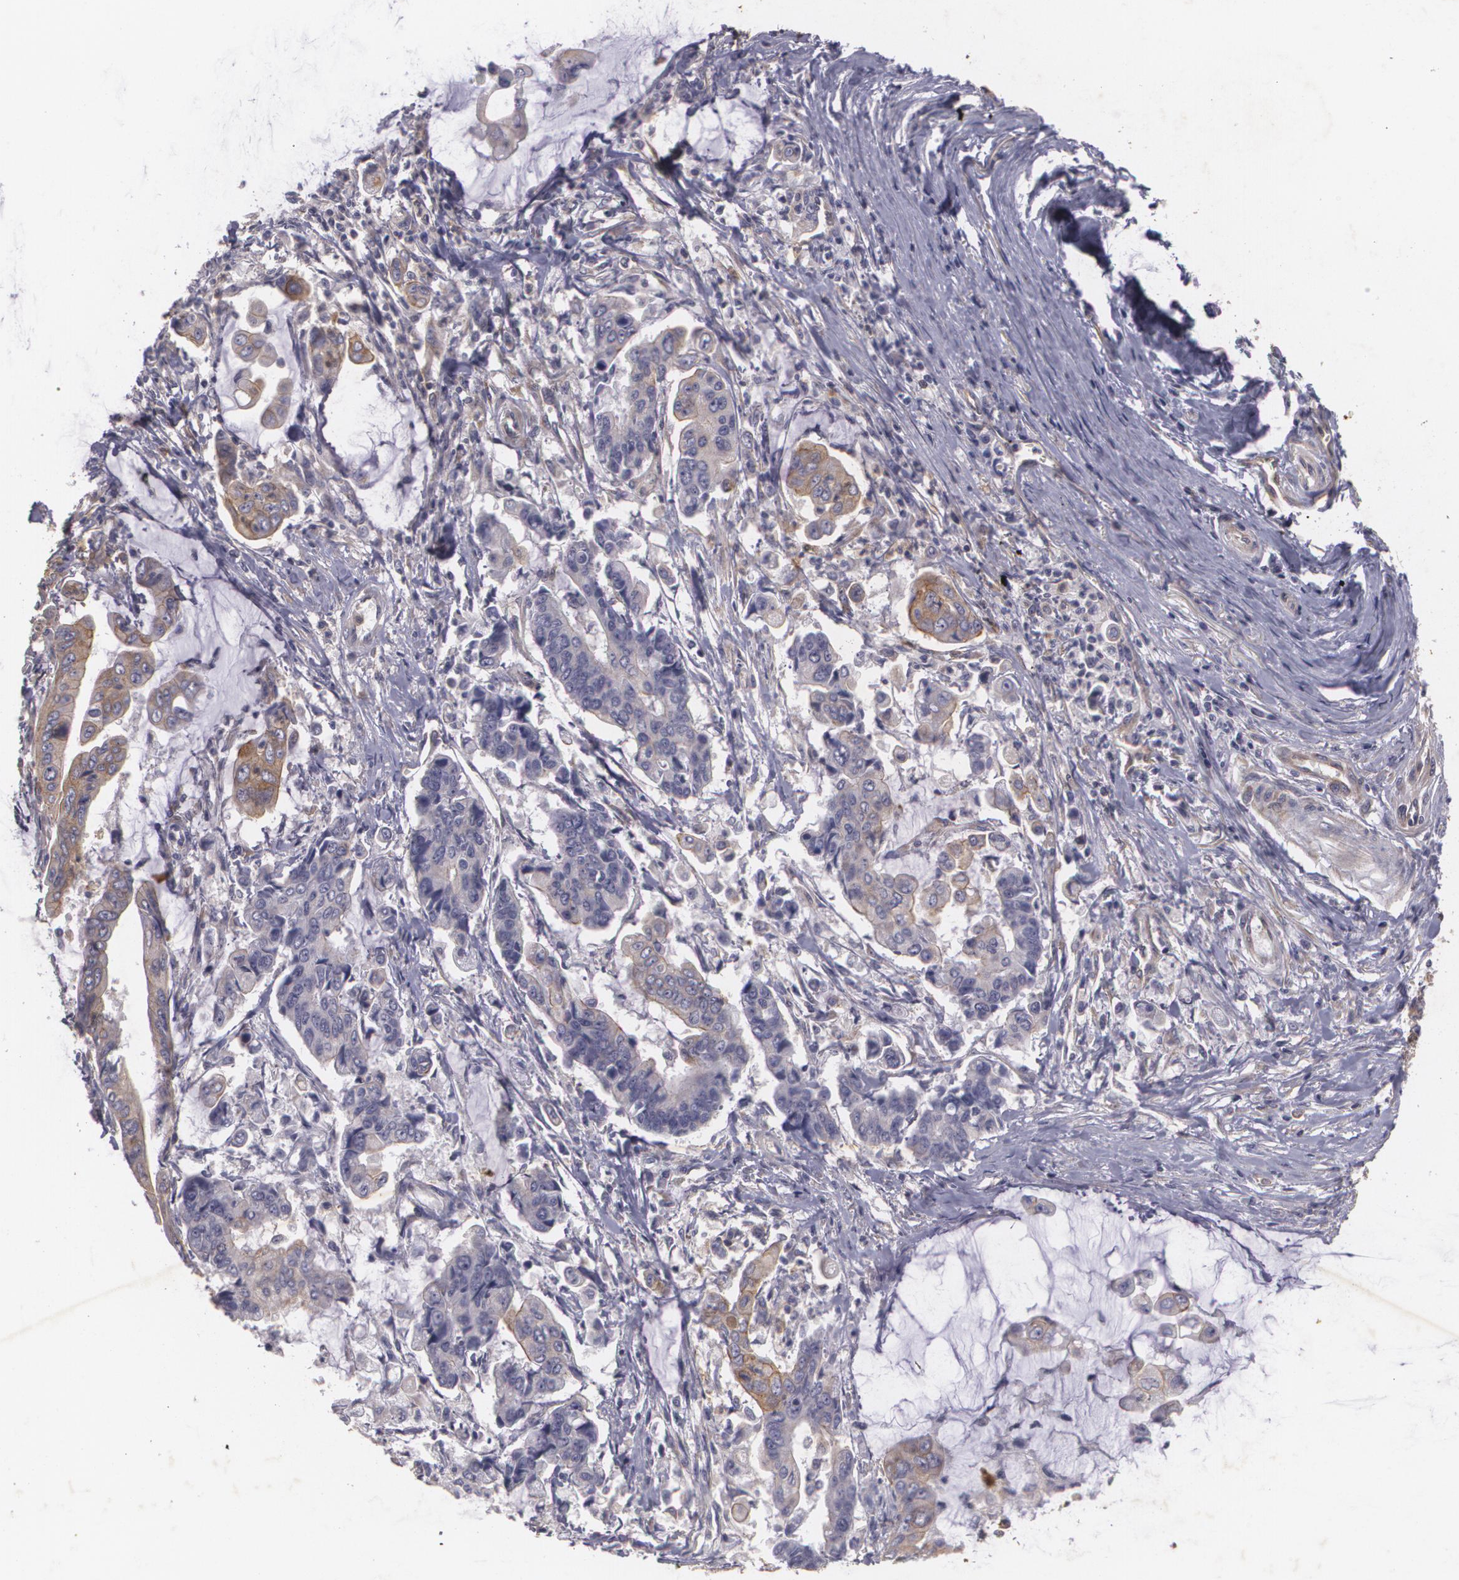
{"staining": {"intensity": "weak", "quantity": "25%-75%", "location": "cytoplasmic/membranous"}, "tissue": "stomach cancer", "cell_type": "Tumor cells", "image_type": "cancer", "snomed": [{"axis": "morphology", "description": "Adenocarcinoma, NOS"}, {"axis": "topography", "description": "Stomach, upper"}], "caption": "A histopathology image of human stomach cancer stained for a protein reveals weak cytoplasmic/membranous brown staining in tumor cells.", "gene": "KCNA4", "patient": {"sex": "male", "age": 80}}